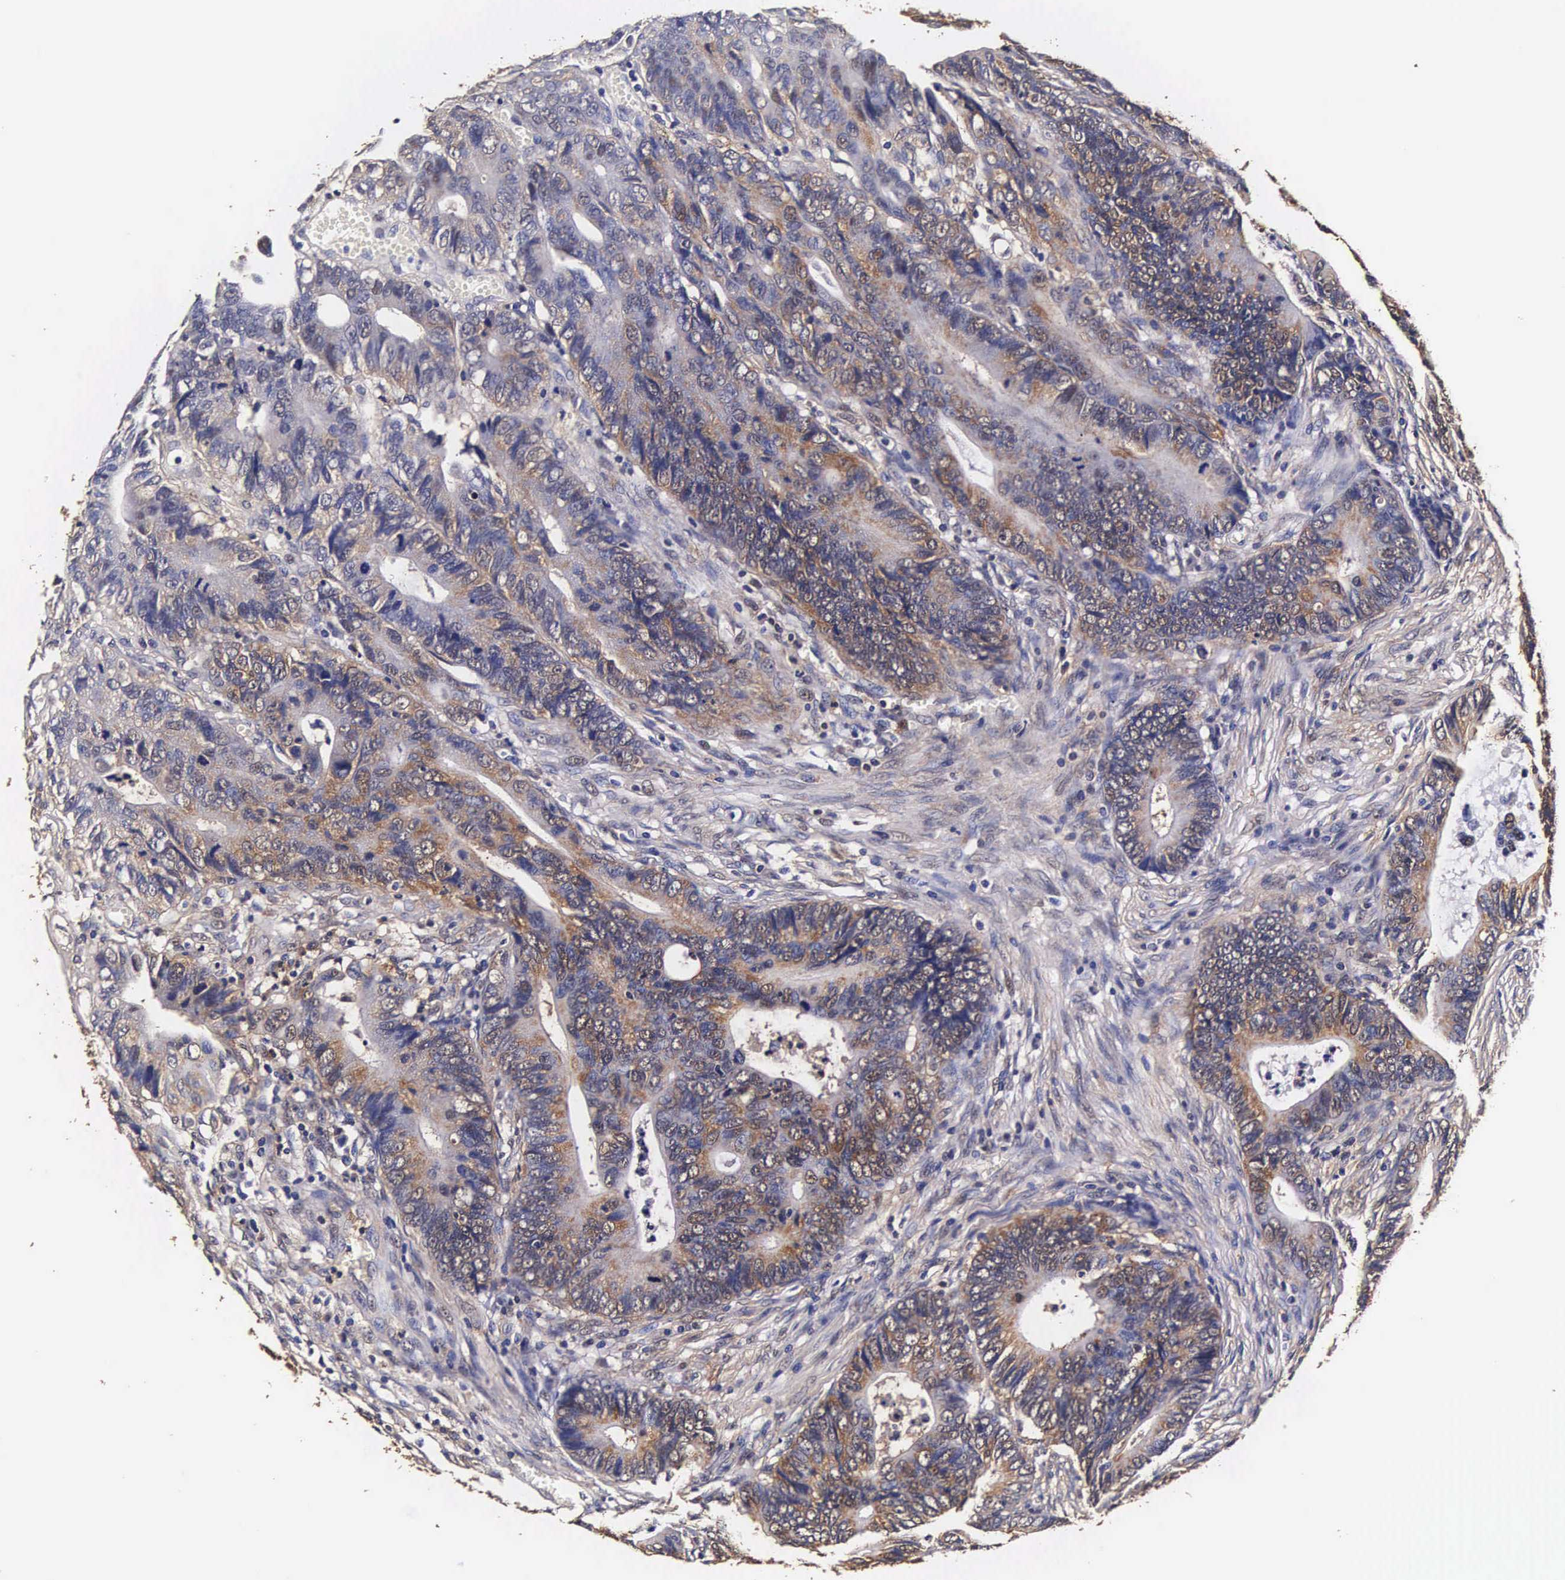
{"staining": {"intensity": "moderate", "quantity": "25%-75%", "location": "cytoplasmic/membranous,nuclear"}, "tissue": "colorectal cancer", "cell_type": "Tumor cells", "image_type": "cancer", "snomed": [{"axis": "morphology", "description": "Adenocarcinoma, NOS"}, {"axis": "topography", "description": "Colon"}], "caption": "Moderate cytoplasmic/membranous and nuclear staining for a protein is identified in approximately 25%-75% of tumor cells of adenocarcinoma (colorectal) using immunohistochemistry (IHC).", "gene": "TECPR2", "patient": {"sex": "female", "age": 78}}